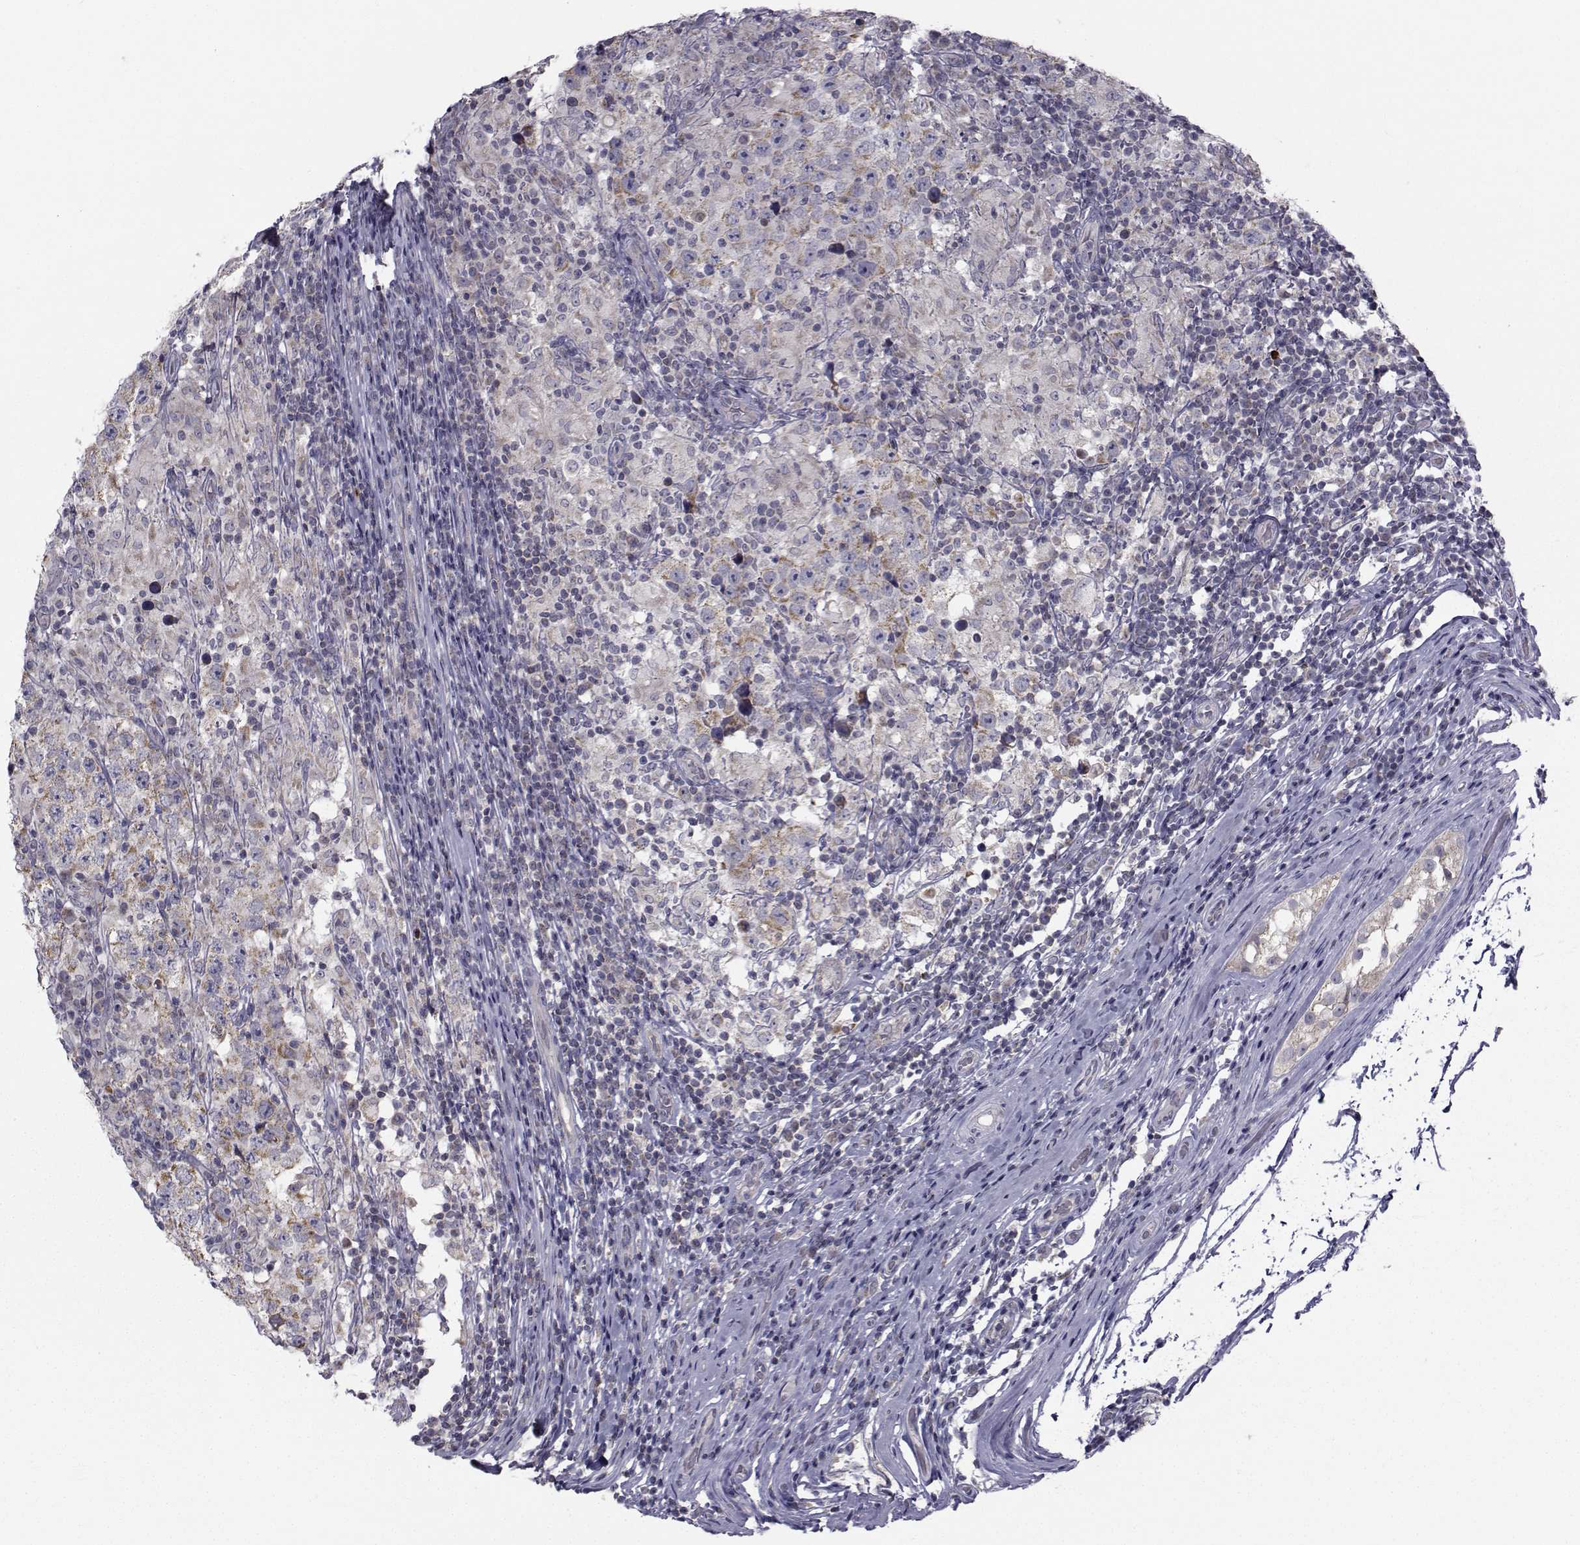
{"staining": {"intensity": "weak", "quantity": ">75%", "location": "cytoplasmic/membranous"}, "tissue": "testis cancer", "cell_type": "Tumor cells", "image_type": "cancer", "snomed": [{"axis": "morphology", "description": "Seminoma, NOS"}, {"axis": "morphology", "description": "Carcinoma, Embryonal, NOS"}, {"axis": "topography", "description": "Testis"}], "caption": "Protein expression by immunohistochemistry (IHC) reveals weak cytoplasmic/membranous staining in about >75% of tumor cells in testis cancer (embryonal carcinoma). The staining was performed using DAB (3,3'-diaminobenzidine), with brown indicating positive protein expression. Nuclei are stained blue with hematoxylin.", "gene": "ANGPT1", "patient": {"sex": "male", "age": 41}}